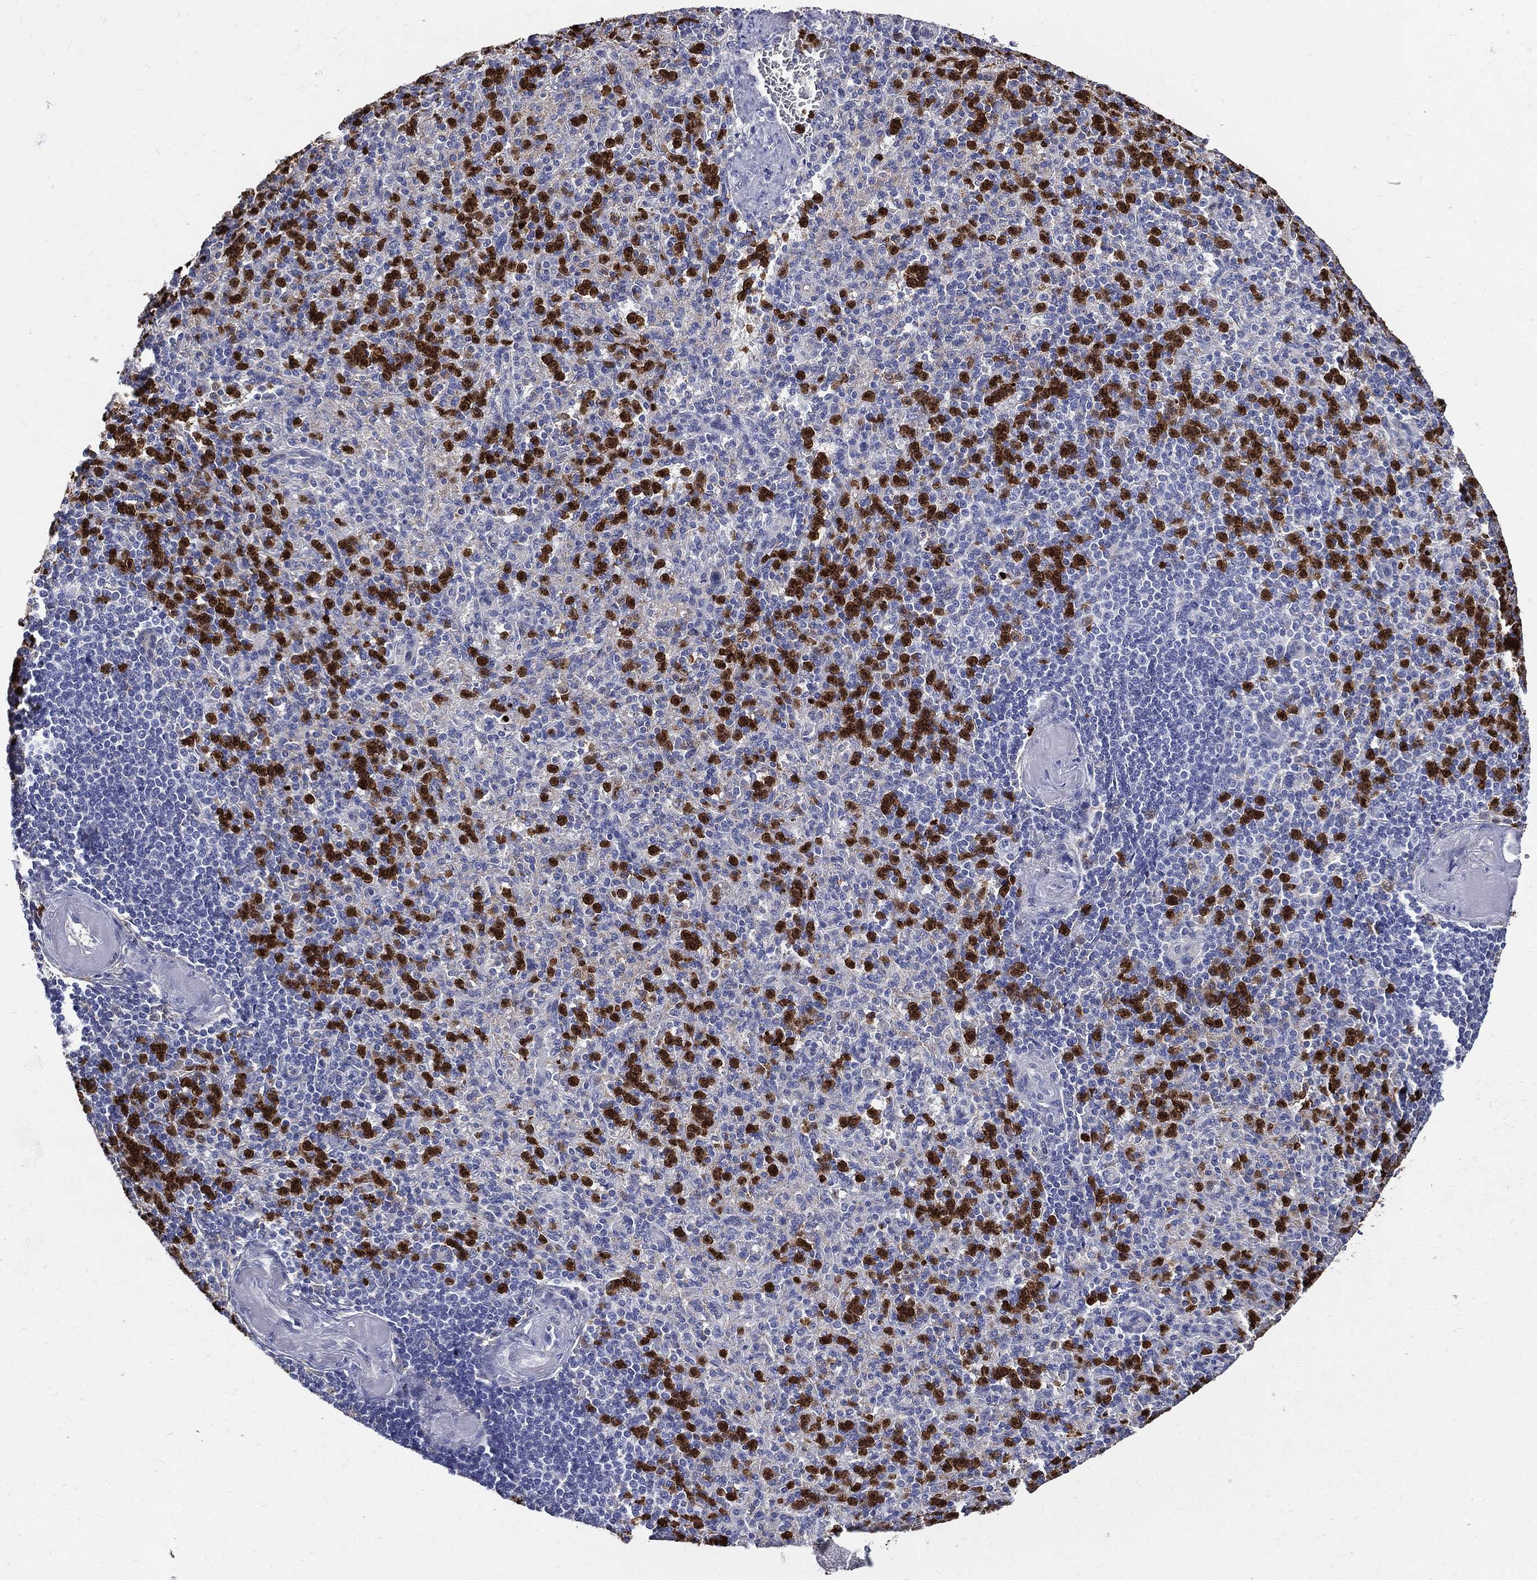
{"staining": {"intensity": "strong", "quantity": "<25%", "location": "cytoplasmic/membranous,nuclear"}, "tissue": "spleen", "cell_type": "Cells in red pulp", "image_type": "normal", "snomed": [{"axis": "morphology", "description": "Normal tissue, NOS"}, {"axis": "topography", "description": "Spleen"}], "caption": "Normal spleen demonstrates strong cytoplasmic/membranous,nuclear staining in about <25% of cells in red pulp, visualized by immunohistochemistry.", "gene": "GPR171", "patient": {"sex": "female", "age": 74}}